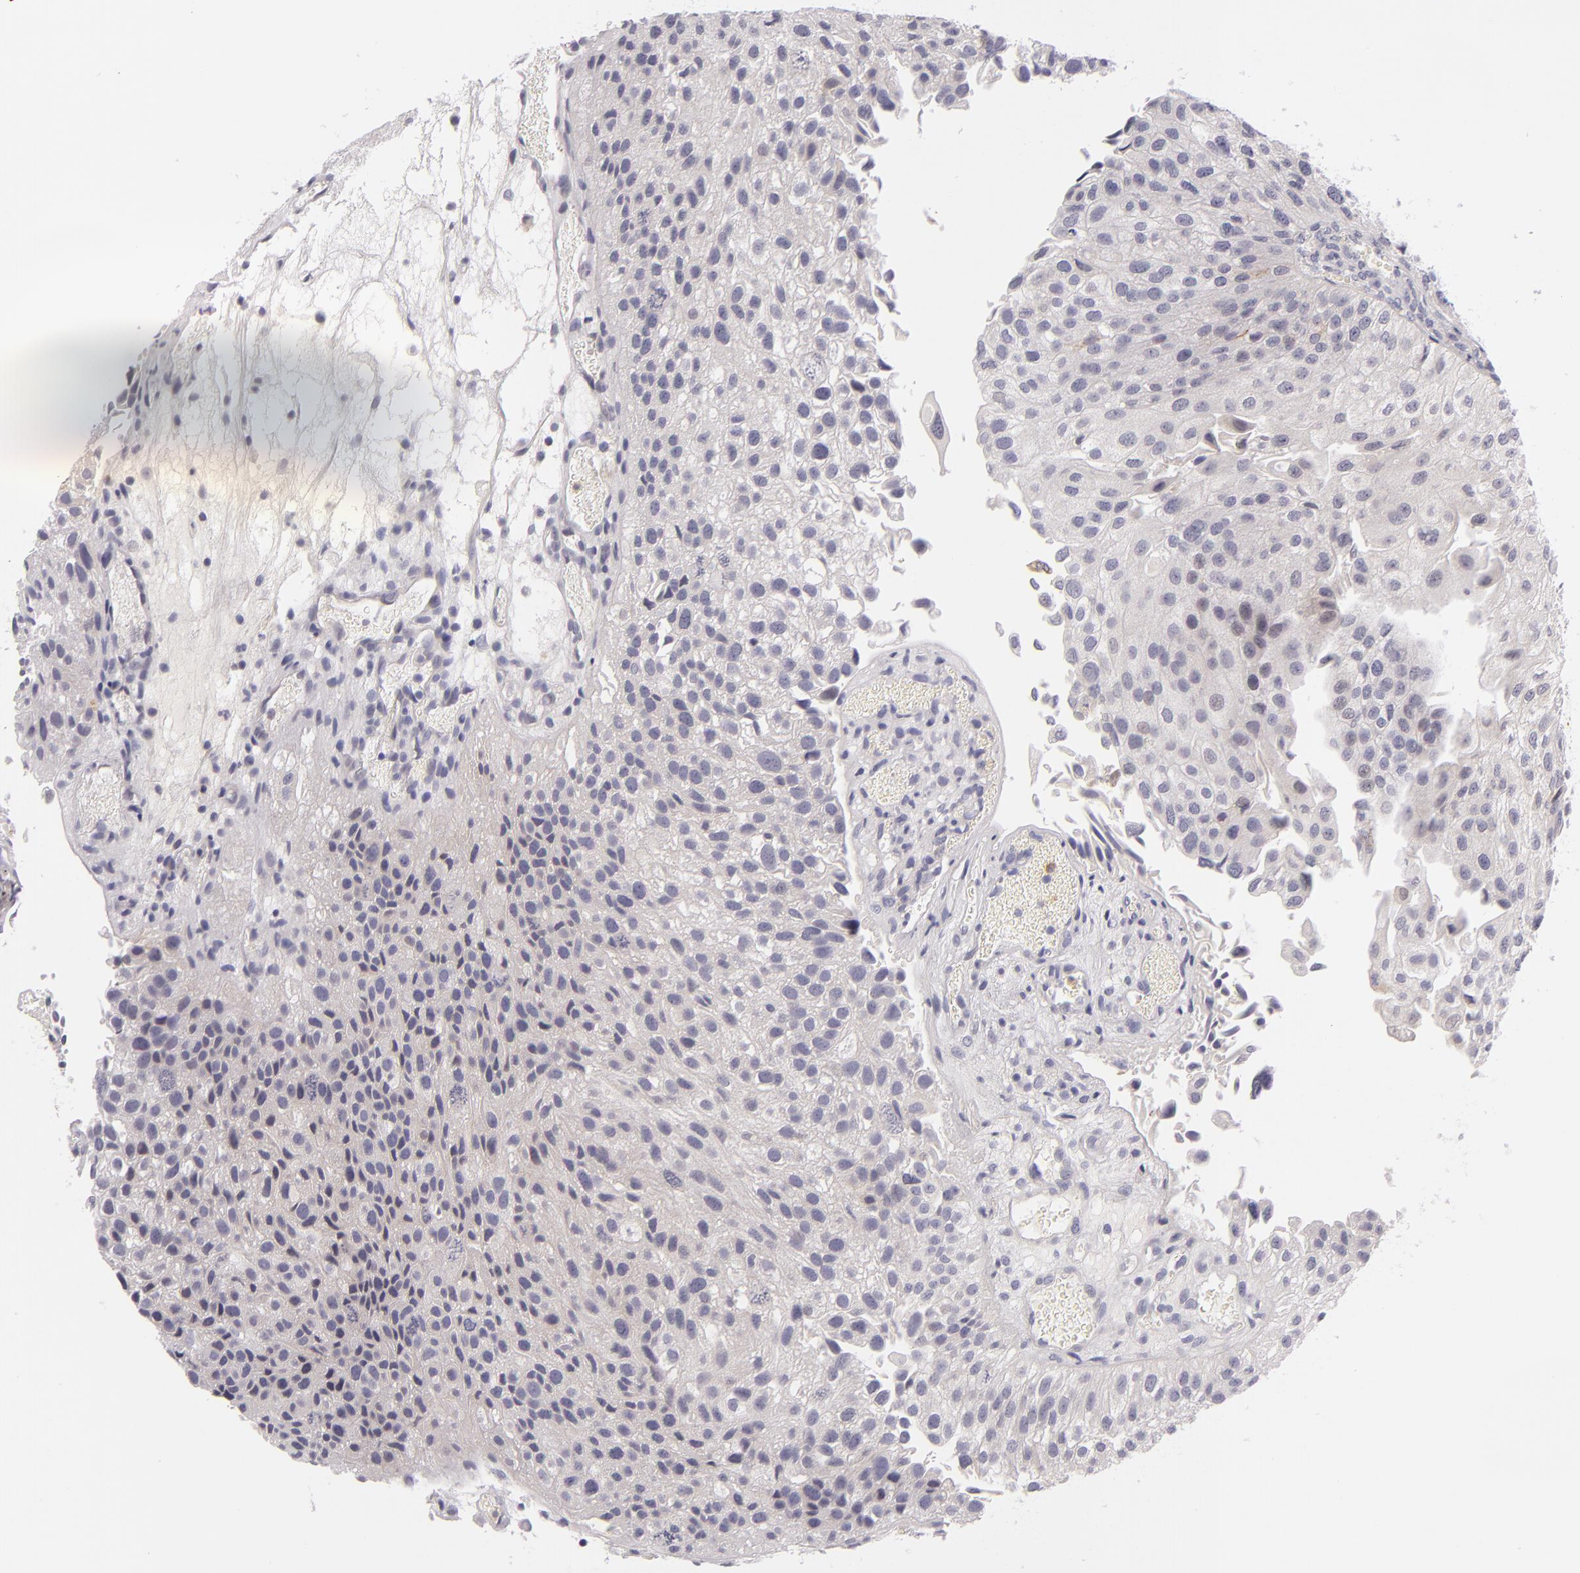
{"staining": {"intensity": "negative", "quantity": "none", "location": "none"}, "tissue": "urothelial cancer", "cell_type": "Tumor cells", "image_type": "cancer", "snomed": [{"axis": "morphology", "description": "Urothelial carcinoma, Low grade"}, {"axis": "topography", "description": "Urinary bladder"}], "caption": "IHC image of neoplastic tissue: human low-grade urothelial carcinoma stained with DAB (3,3'-diaminobenzidine) shows no significant protein positivity in tumor cells.", "gene": "FAM181A", "patient": {"sex": "female", "age": 89}}